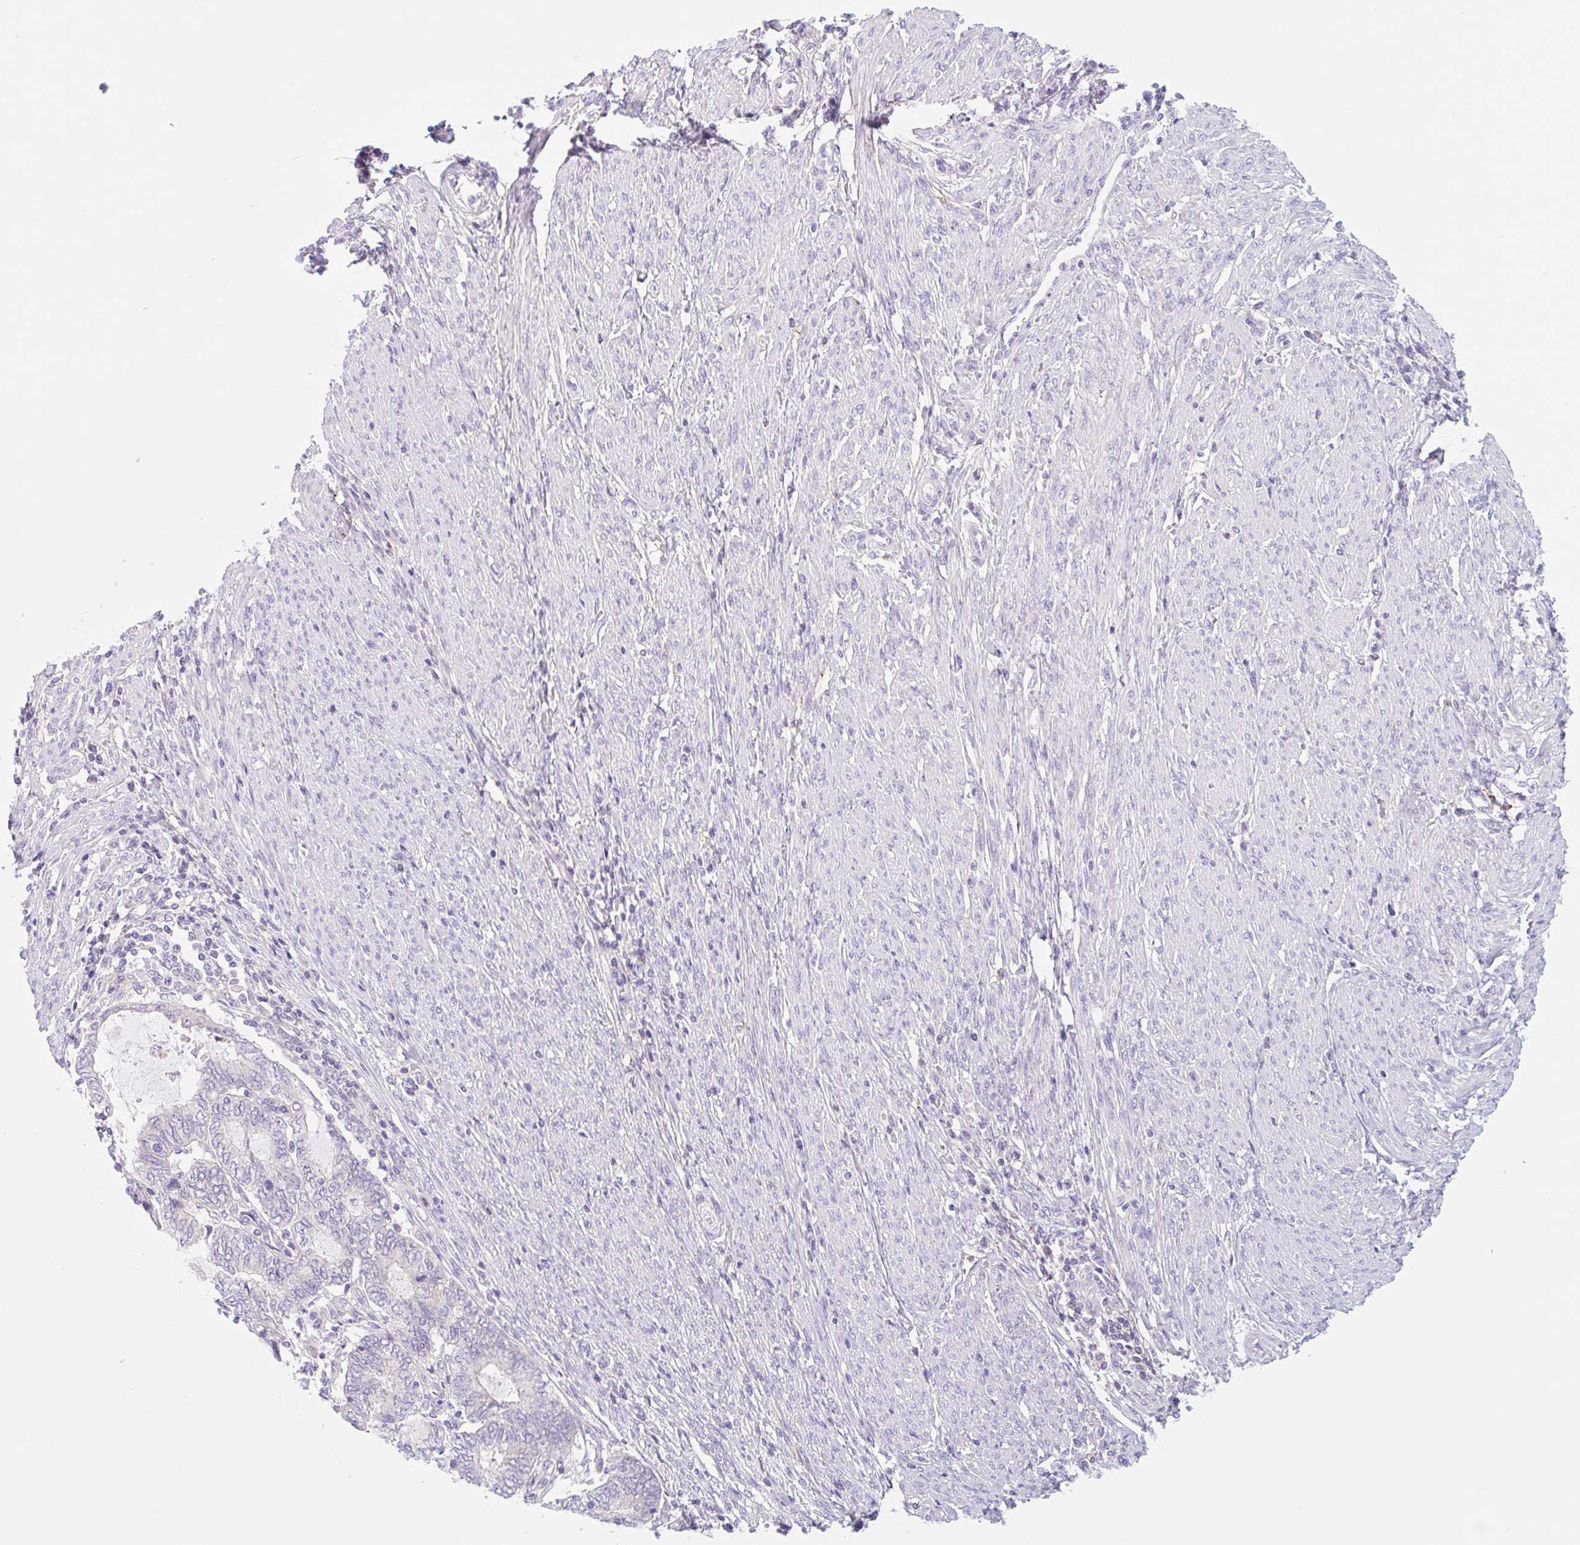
{"staining": {"intensity": "negative", "quantity": "none", "location": "none"}, "tissue": "endometrial cancer", "cell_type": "Tumor cells", "image_type": "cancer", "snomed": [{"axis": "morphology", "description": "Adenocarcinoma, NOS"}, {"axis": "topography", "description": "Uterus"}, {"axis": "topography", "description": "Endometrium"}], "caption": "High power microscopy histopathology image of an immunohistochemistry (IHC) micrograph of adenocarcinoma (endometrial), revealing no significant staining in tumor cells.", "gene": "LYVE1", "patient": {"sex": "female", "age": 70}}